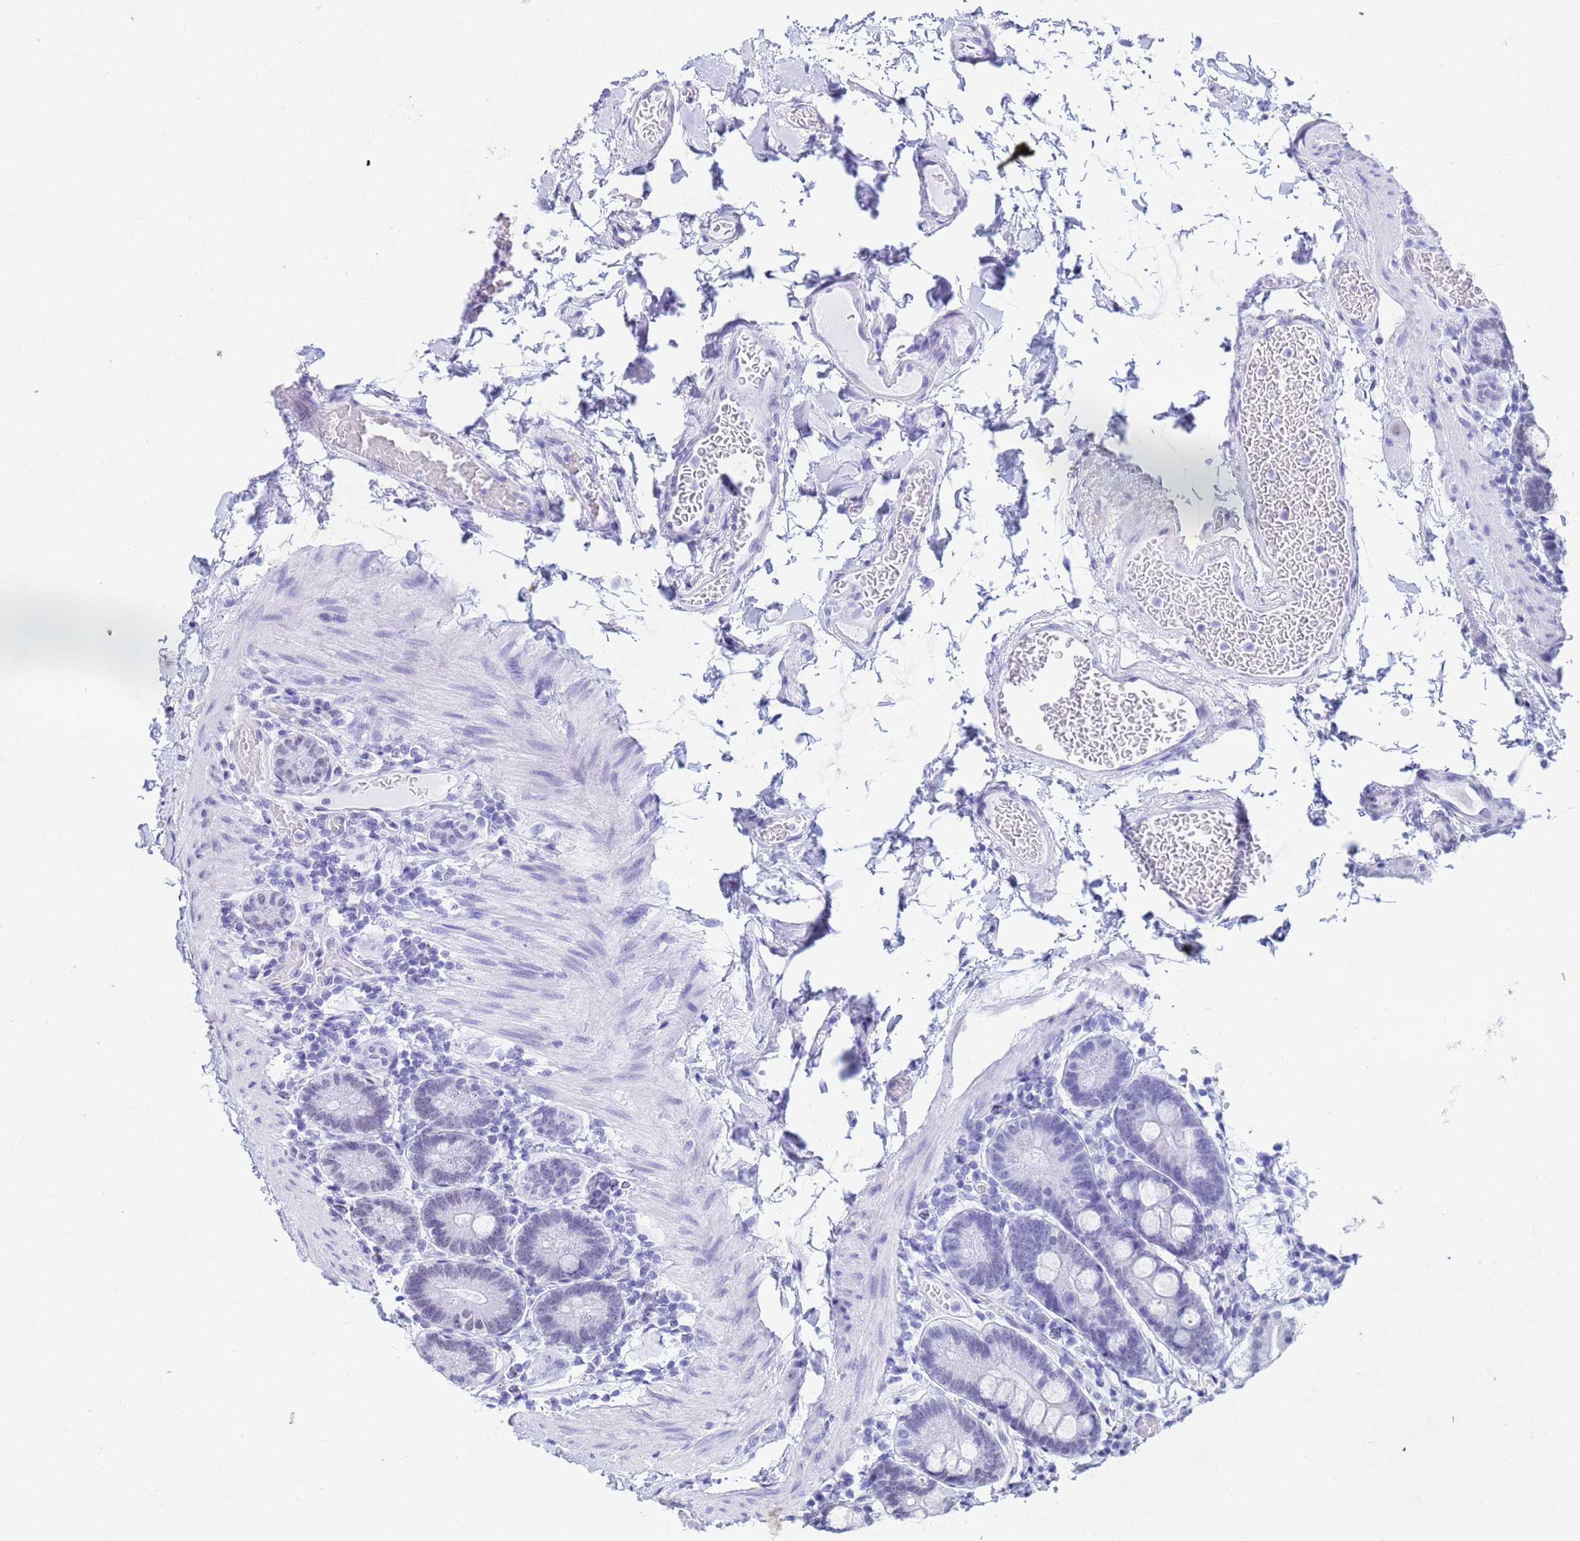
{"staining": {"intensity": "weak", "quantity": "<25%", "location": "nuclear"}, "tissue": "duodenum", "cell_type": "Glandular cells", "image_type": "normal", "snomed": [{"axis": "morphology", "description": "Normal tissue, NOS"}, {"axis": "topography", "description": "Duodenum"}], "caption": "IHC of normal duodenum exhibits no expression in glandular cells.", "gene": "FAM170B", "patient": {"sex": "male", "age": 55}}